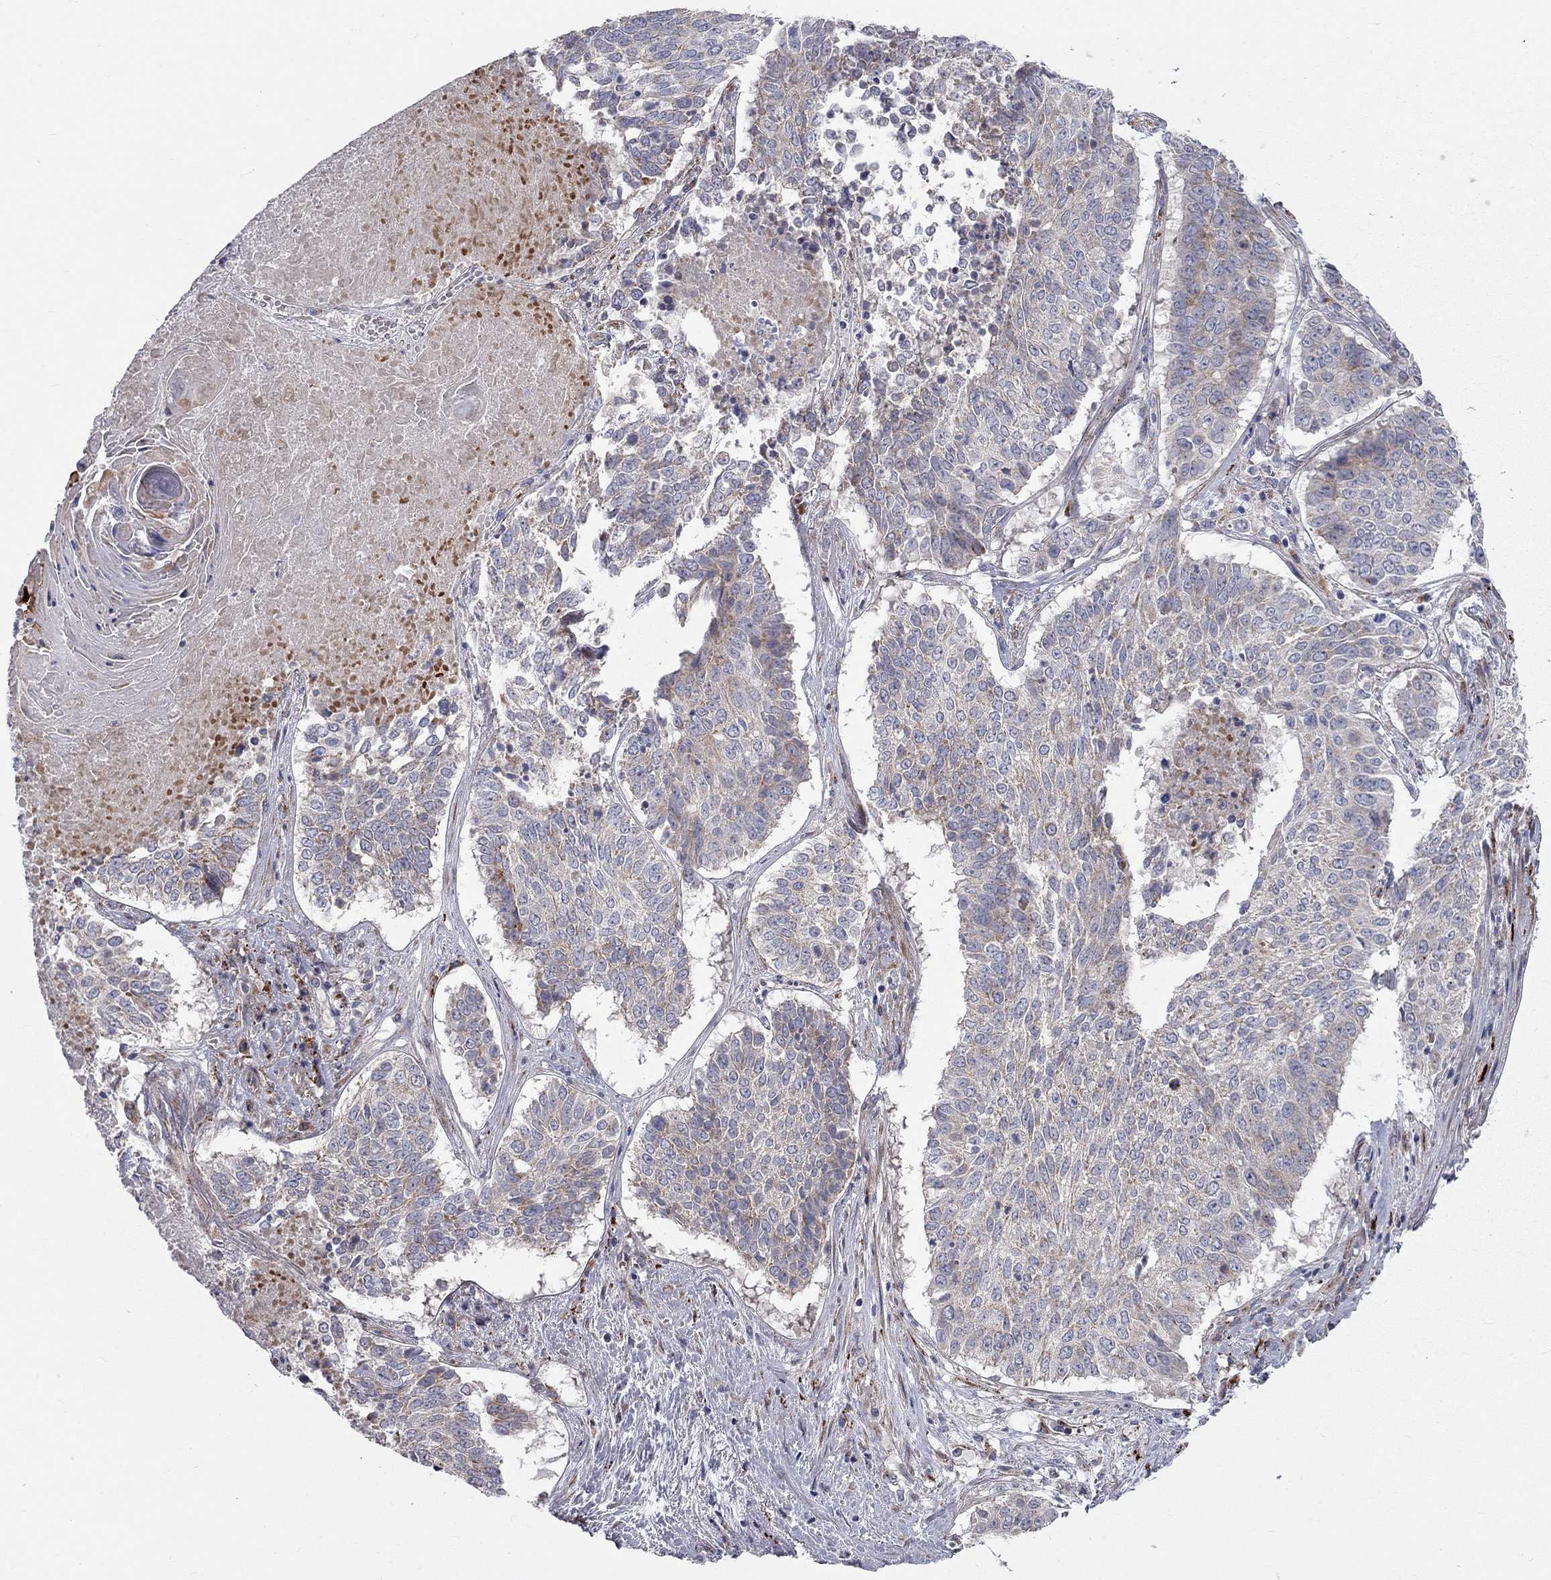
{"staining": {"intensity": "moderate", "quantity": "<25%", "location": "cytoplasmic/membranous"}, "tissue": "lung cancer", "cell_type": "Tumor cells", "image_type": "cancer", "snomed": [{"axis": "morphology", "description": "Squamous cell carcinoma, NOS"}, {"axis": "topography", "description": "Lung"}], "caption": "Approximately <25% of tumor cells in squamous cell carcinoma (lung) display moderate cytoplasmic/membranous protein expression as visualized by brown immunohistochemical staining.", "gene": "KANSL1L", "patient": {"sex": "male", "age": 64}}